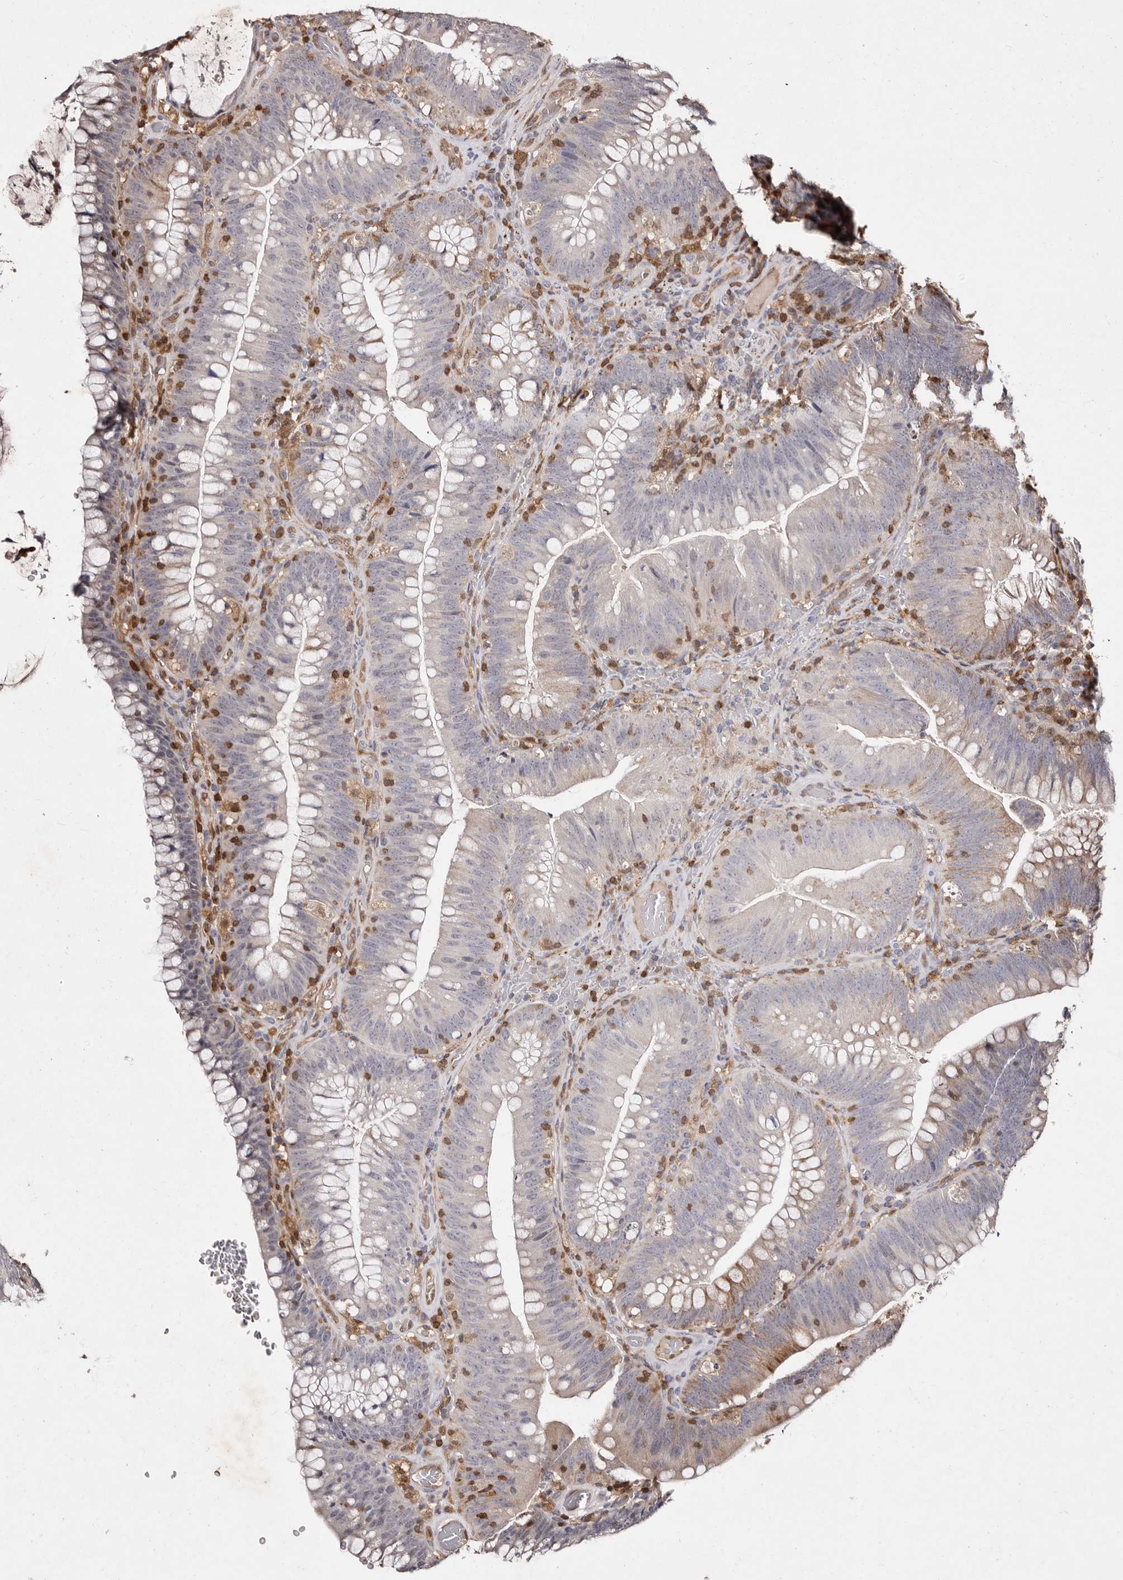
{"staining": {"intensity": "weak", "quantity": "<25%", "location": "cytoplasmic/membranous"}, "tissue": "colorectal cancer", "cell_type": "Tumor cells", "image_type": "cancer", "snomed": [{"axis": "morphology", "description": "Normal tissue, NOS"}, {"axis": "topography", "description": "Colon"}], "caption": "Immunohistochemical staining of human colorectal cancer shows no significant staining in tumor cells.", "gene": "GIMAP4", "patient": {"sex": "female", "age": 82}}